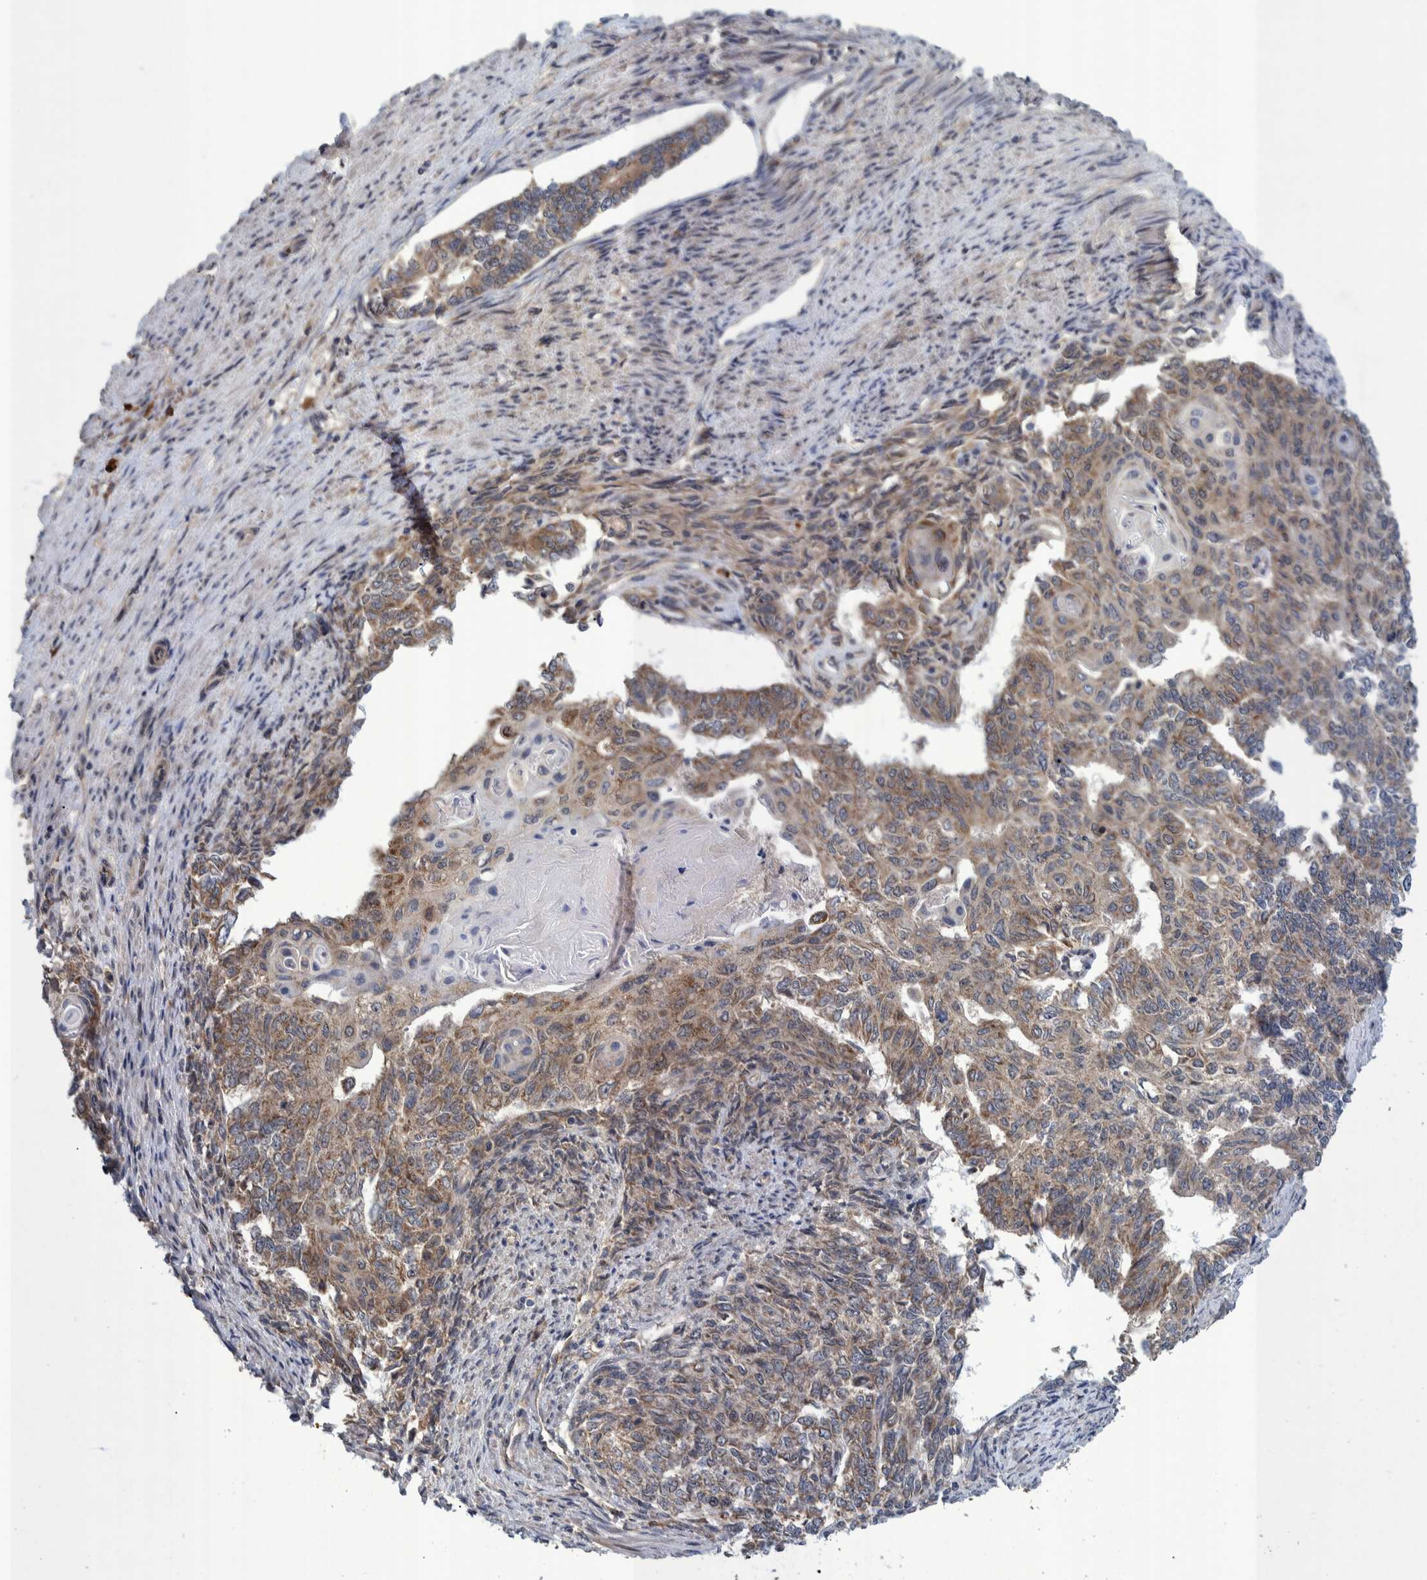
{"staining": {"intensity": "moderate", "quantity": ">75%", "location": "cytoplasmic/membranous"}, "tissue": "endometrial cancer", "cell_type": "Tumor cells", "image_type": "cancer", "snomed": [{"axis": "morphology", "description": "Adenocarcinoma, NOS"}, {"axis": "topography", "description": "Endometrium"}], "caption": "Endometrial cancer stained with a protein marker displays moderate staining in tumor cells.", "gene": "MRPS7", "patient": {"sex": "female", "age": 32}}